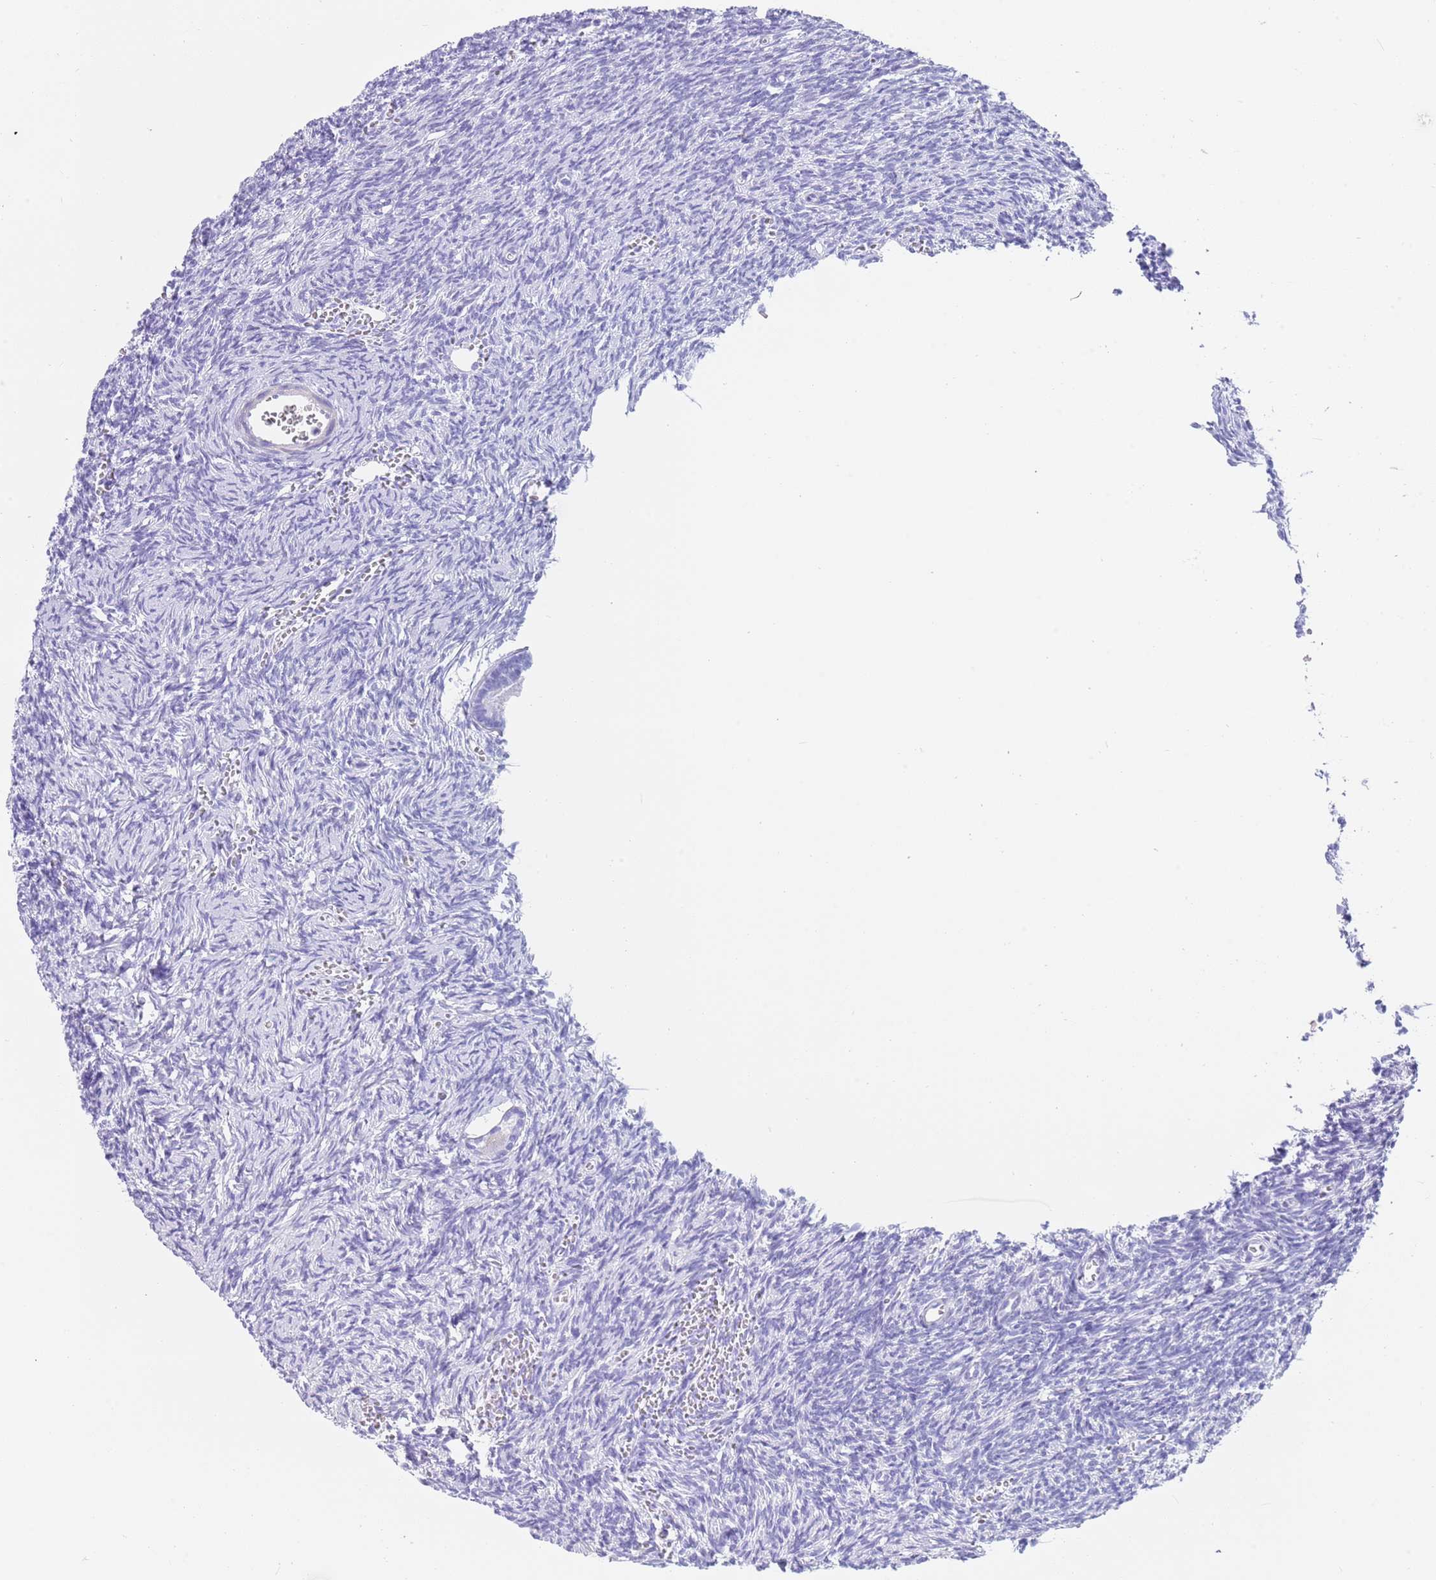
{"staining": {"intensity": "negative", "quantity": "none", "location": "none"}, "tissue": "ovary", "cell_type": "Follicle cells", "image_type": "normal", "snomed": [{"axis": "morphology", "description": "Normal tissue, NOS"}, {"axis": "topography", "description": "Ovary"}], "caption": "Immunohistochemistry (IHC) photomicrograph of normal ovary stained for a protein (brown), which displays no positivity in follicle cells.", "gene": "CPXM2", "patient": {"sex": "female", "age": 39}}